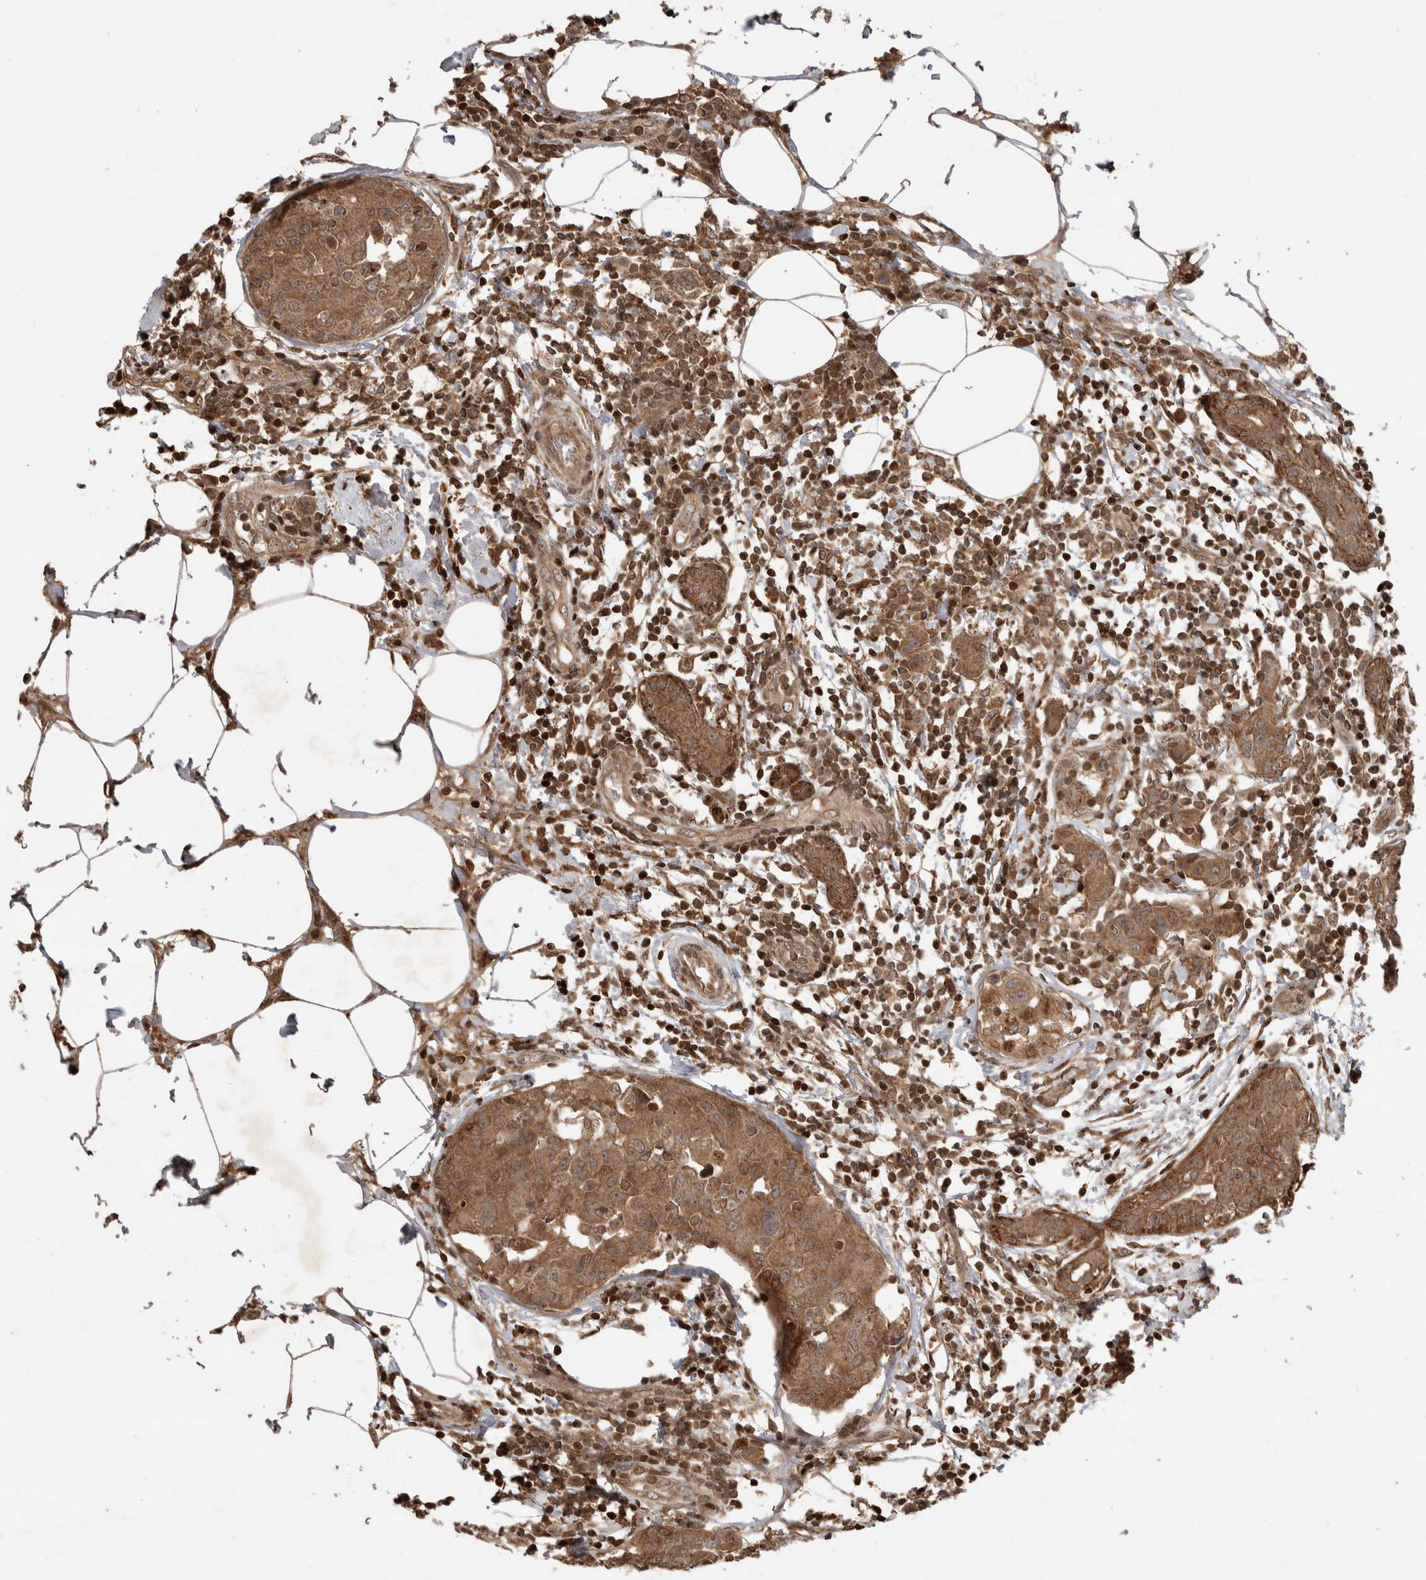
{"staining": {"intensity": "moderate", "quantity": ">75%", "location": "cytoplasmic/membranous"}, "tissue": "breast cancer", "cell_type": "Tumor cells", "image_type": "cancer", "snomed": [{"axis": "morphology", "description": "Normal tissue, NOS"}, {"axis": "morphology", "description": "Duct carcinoma"}, {"axis": "topography", "description": "Breast"}], "caption": "This is an image of immunohistochemistry staining of breast cancer (intraductal carcinoma), which shows moderate staining in the cytoplasmic/membranous of tumor cells.", "gene": "FAM221A", "patient": {"sex": "female", "age": 37}}